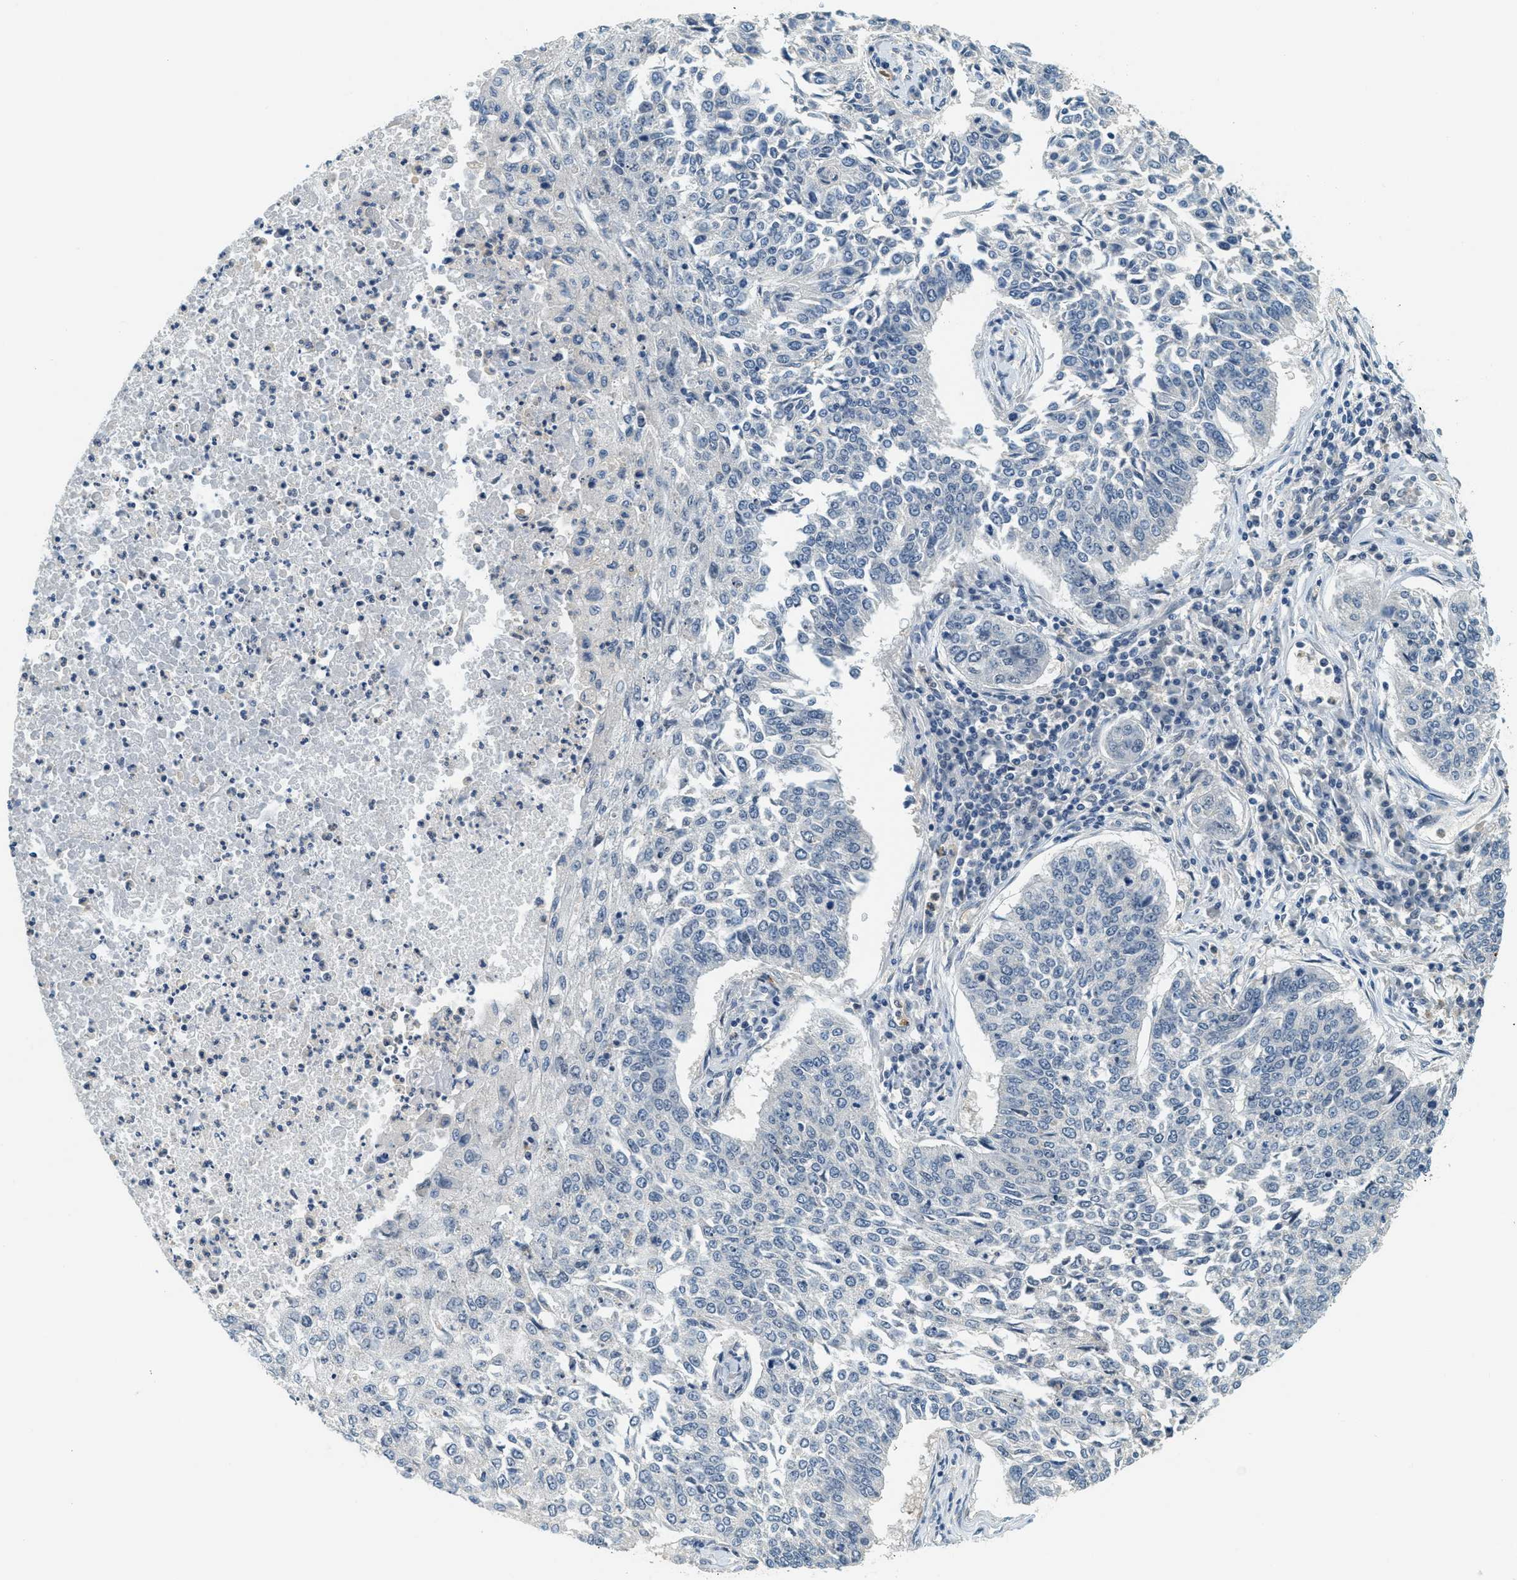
{"staining": {"intensity": "negative", "quantity": "none", "location": "none"}, "tissue": "lung cancer", "cell_type": "Tumor cells", "image_type": "cancer", "snomed": [{"axis": "morphology", "description": "Normal tissue, NOS"}, {"axis": "morphology", "description": "Squamous cell carcinoma, NOS"}, {"axis": "topography", "description": "Cartilage tissue"}, {"axis": "topography", "description": "Bronchus"}, {"axis": "topography", "description": "Lung"}], "caption": "Immunohistochemistry image of human lung squamous cell carcinoma stained for a protein (brown), which demonstrates no positivity in tumor cells.", "gene": "RASGRP2", "patient": {"sex": "female", "age": 49}}